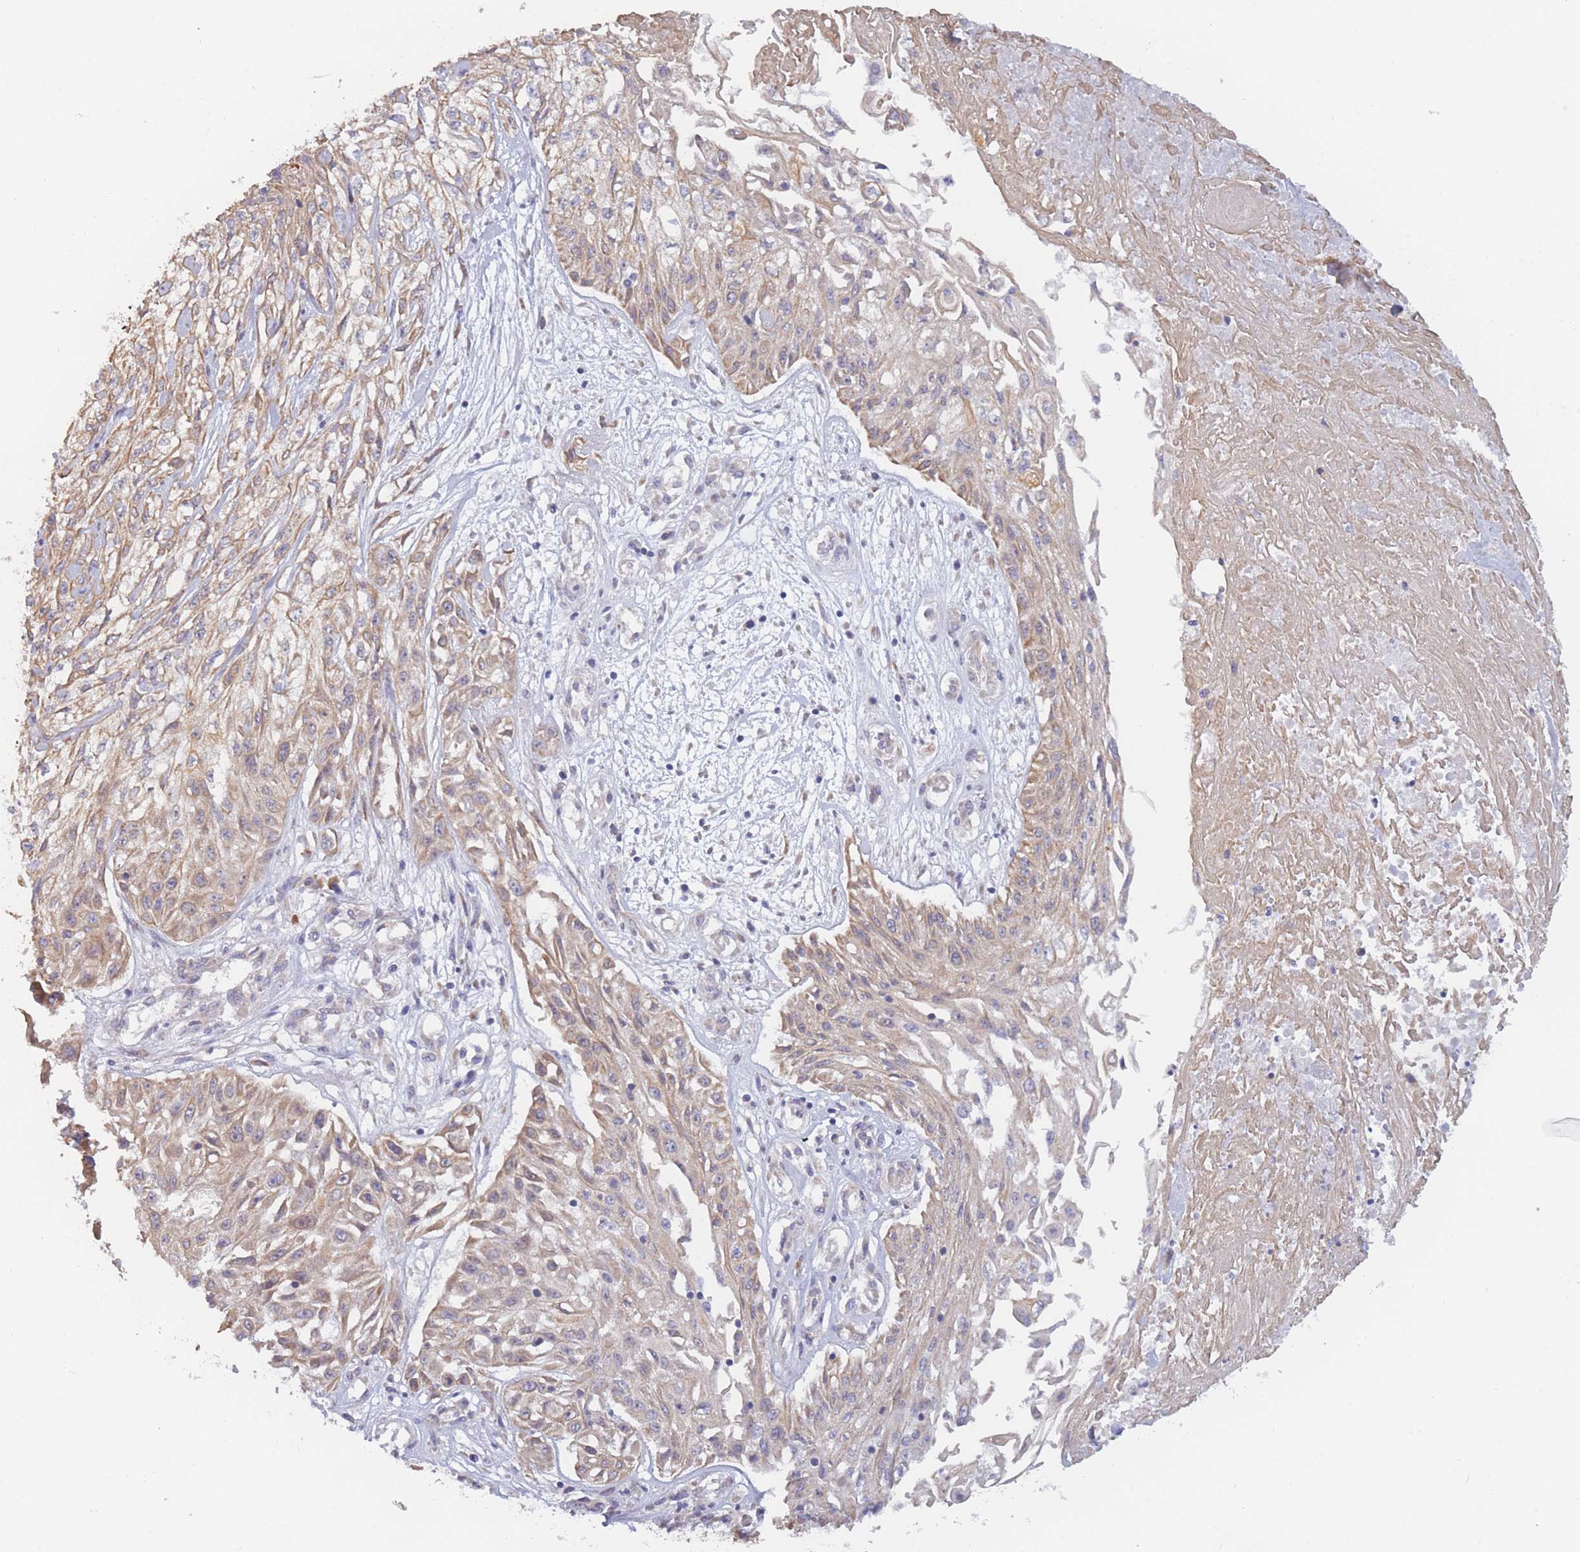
{"staining": {"intensity": "moderate", "quantity": ">75%", "location": "cytoplasmic/membranous"}, "tissue": "skin cancer", "cell_type": "Tumor cells", "image_type": "cancer", "snomed": [{"axis": "morphology", "description": "Squamous cell carcinoma, NOS"}, {"axis": "morphology", "description": "Squamous cell carcinoma, metastatic, NOS"}, {"axis": "topography", "description": "Skin"}, {"axis": "topography", "description": "Lymph node"}], "caption": "Skin cancer (metastatic squamous cell carcinoma) stained with DAB (3,3'-diaminobenzidine) immunohistochemistry (IHC) displays medium levels of moderate cytoplasmic/membranous staining in approximately >75% of tumor cells.", "gene": "FAM227B", "patient": {"sex": "male", "age": 75}}